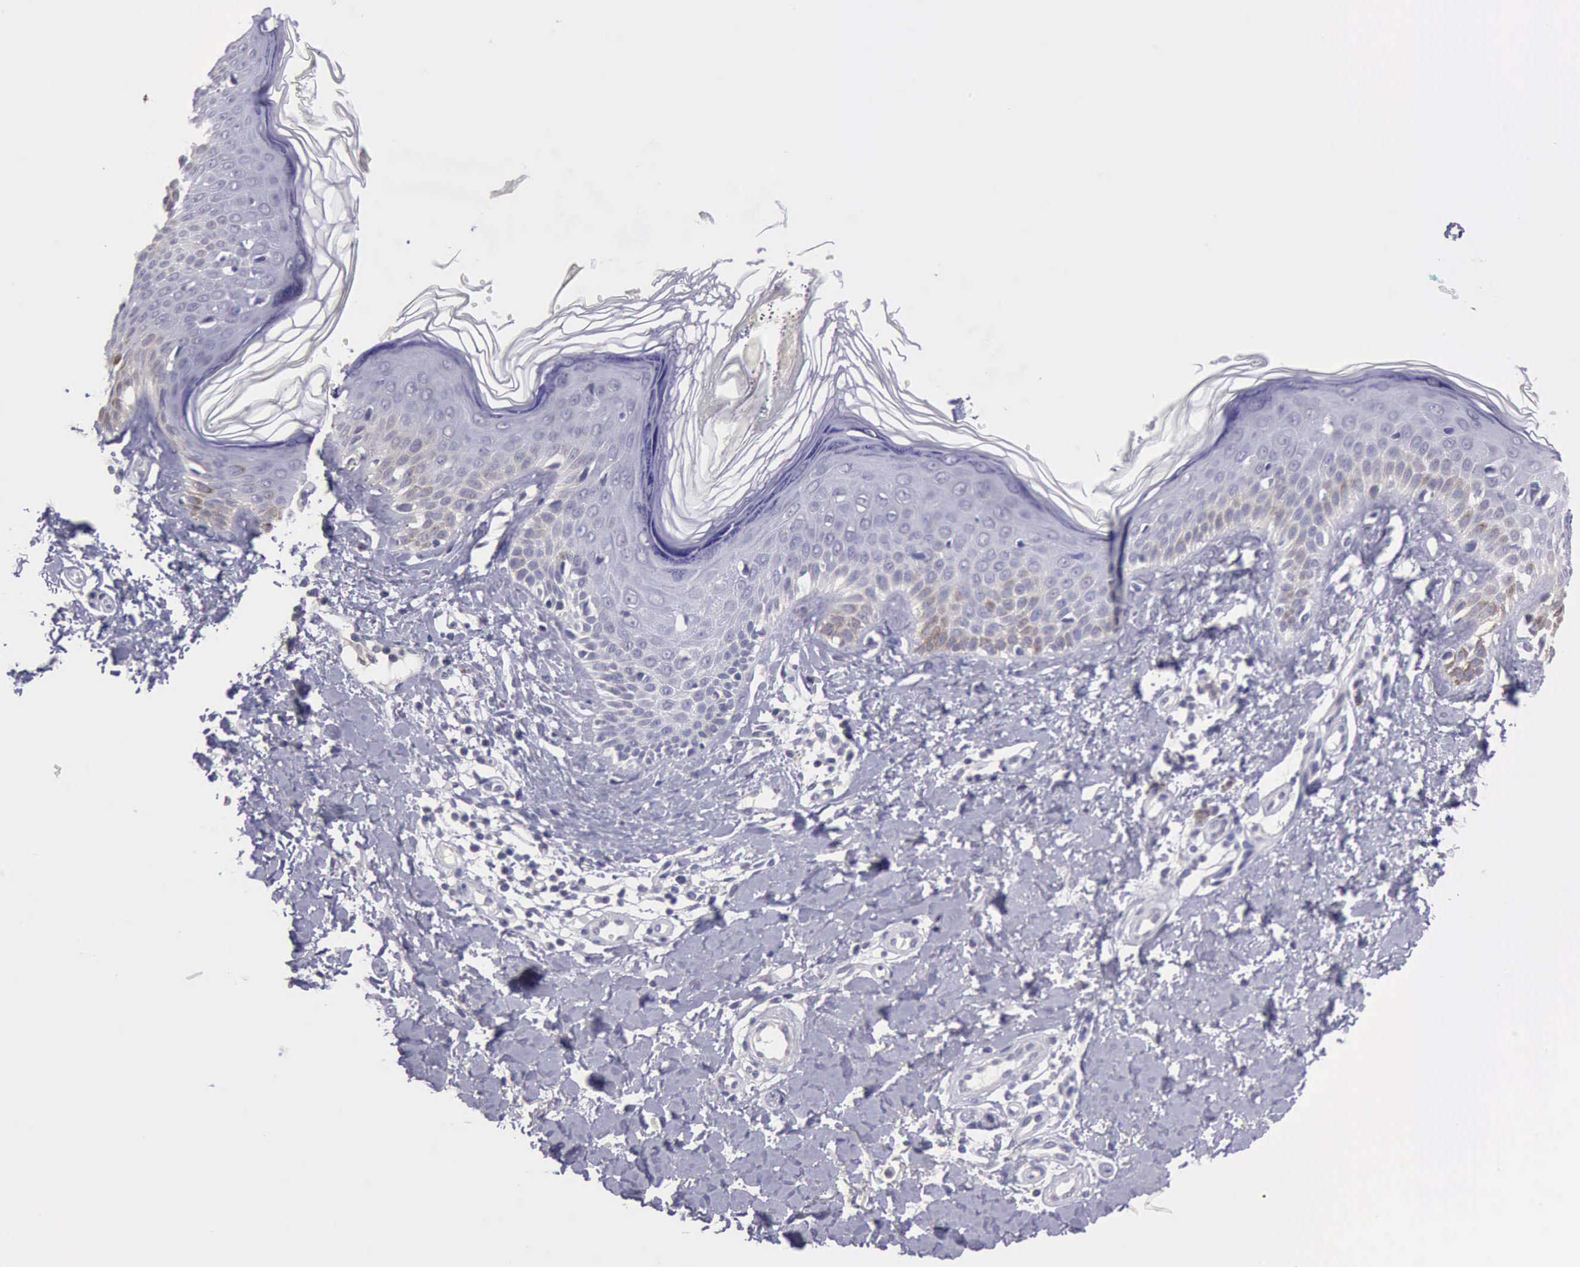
{"staining": {"intensity": "negative", "quantity": "none", "location": "none"}, "tissue": "melanoma", "cell_type": "Tumor cells", "image_type": "cancer", "snomed": [{"axis": "morphology", "description": "Malignant melanoma, NOS"}, {"axis": "topography", "description": "Skin"}], "caption": "DAB immunohistochemical staining of human melanoma displays no significant staining in tumor cells.", "gene": "KCND1", "patient": {"sex": "male", "age": 49}}